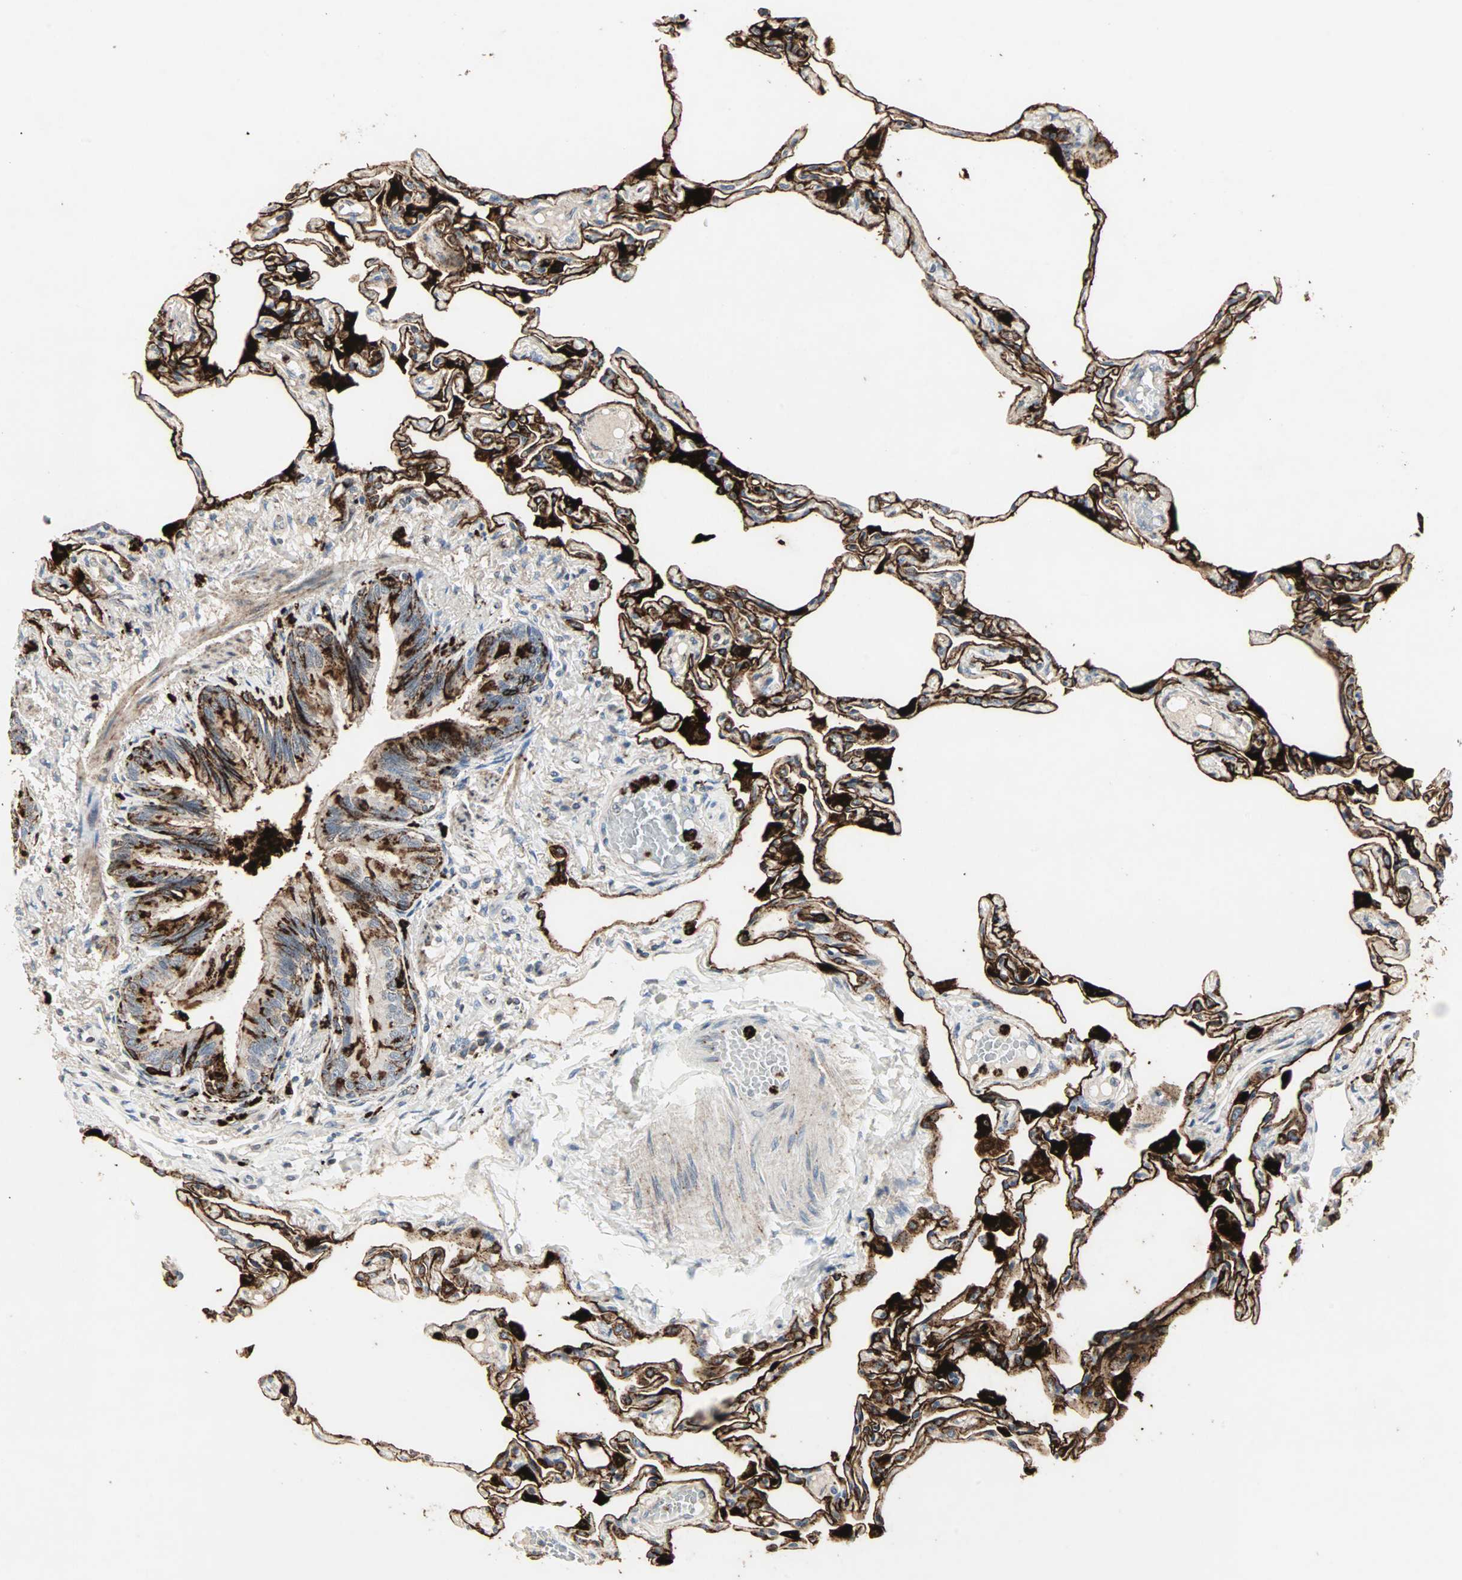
{"staining": {"intensity": "strong", "quantity": ">75%", "location": "cytoplasmic/membranous"}, "tissue": "lung", "cell_type": "Alveolar cells", "image_type": "normal", "snomed": [{"axis": "morphology", "description": "Normal tissue, NOS"}, {"axis": "topography", "description": "Lung"}], "caption": "A brown stain labels strong cytoplasmic/membranous positivity of a protein in alveolar cells of unremarkable lung.", "gene": "CEACAM6", "patient": {"sex": "female", "age": 49}}